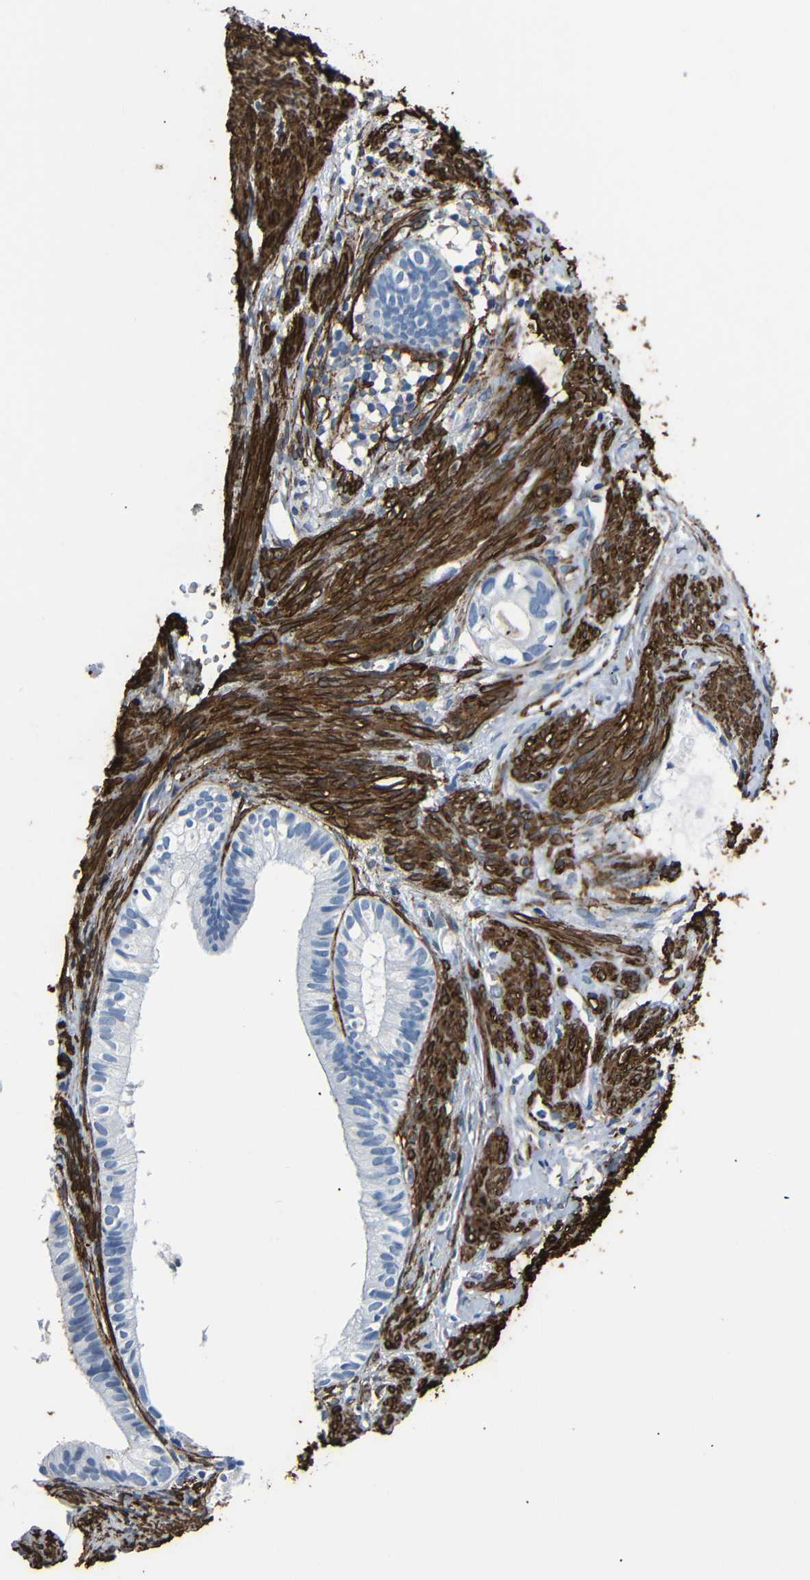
{"staining": {"intensity": "negative", "quantity": "none", "location": "none"}, "tissue": "cervical cancer", "cell_type": "Tumor cells", "image_type": "cancer", "snomed": [{"axis": "morphology", "description": "Normal tissue, NOS"}, {"axis": "morphology", "description": "Adenocarcinoma, NOS"}, {"axis": "topography", "description": "Cervix"}, {"axis": "topography", "description": "Endometrium"}], "caption": "An IHC photomicrograph of adenocarcinoma (cervical) is shown. There is no staining in tumor cells of adenocarcinoma (cervical). The staining is performed using DAB (3,3'-diaminobenzidine) brown chromogen with nuclei counter-stained in using hematoxylin.", "gene": "ACTA2", "patient": {"sex": "female", "age": 86}}